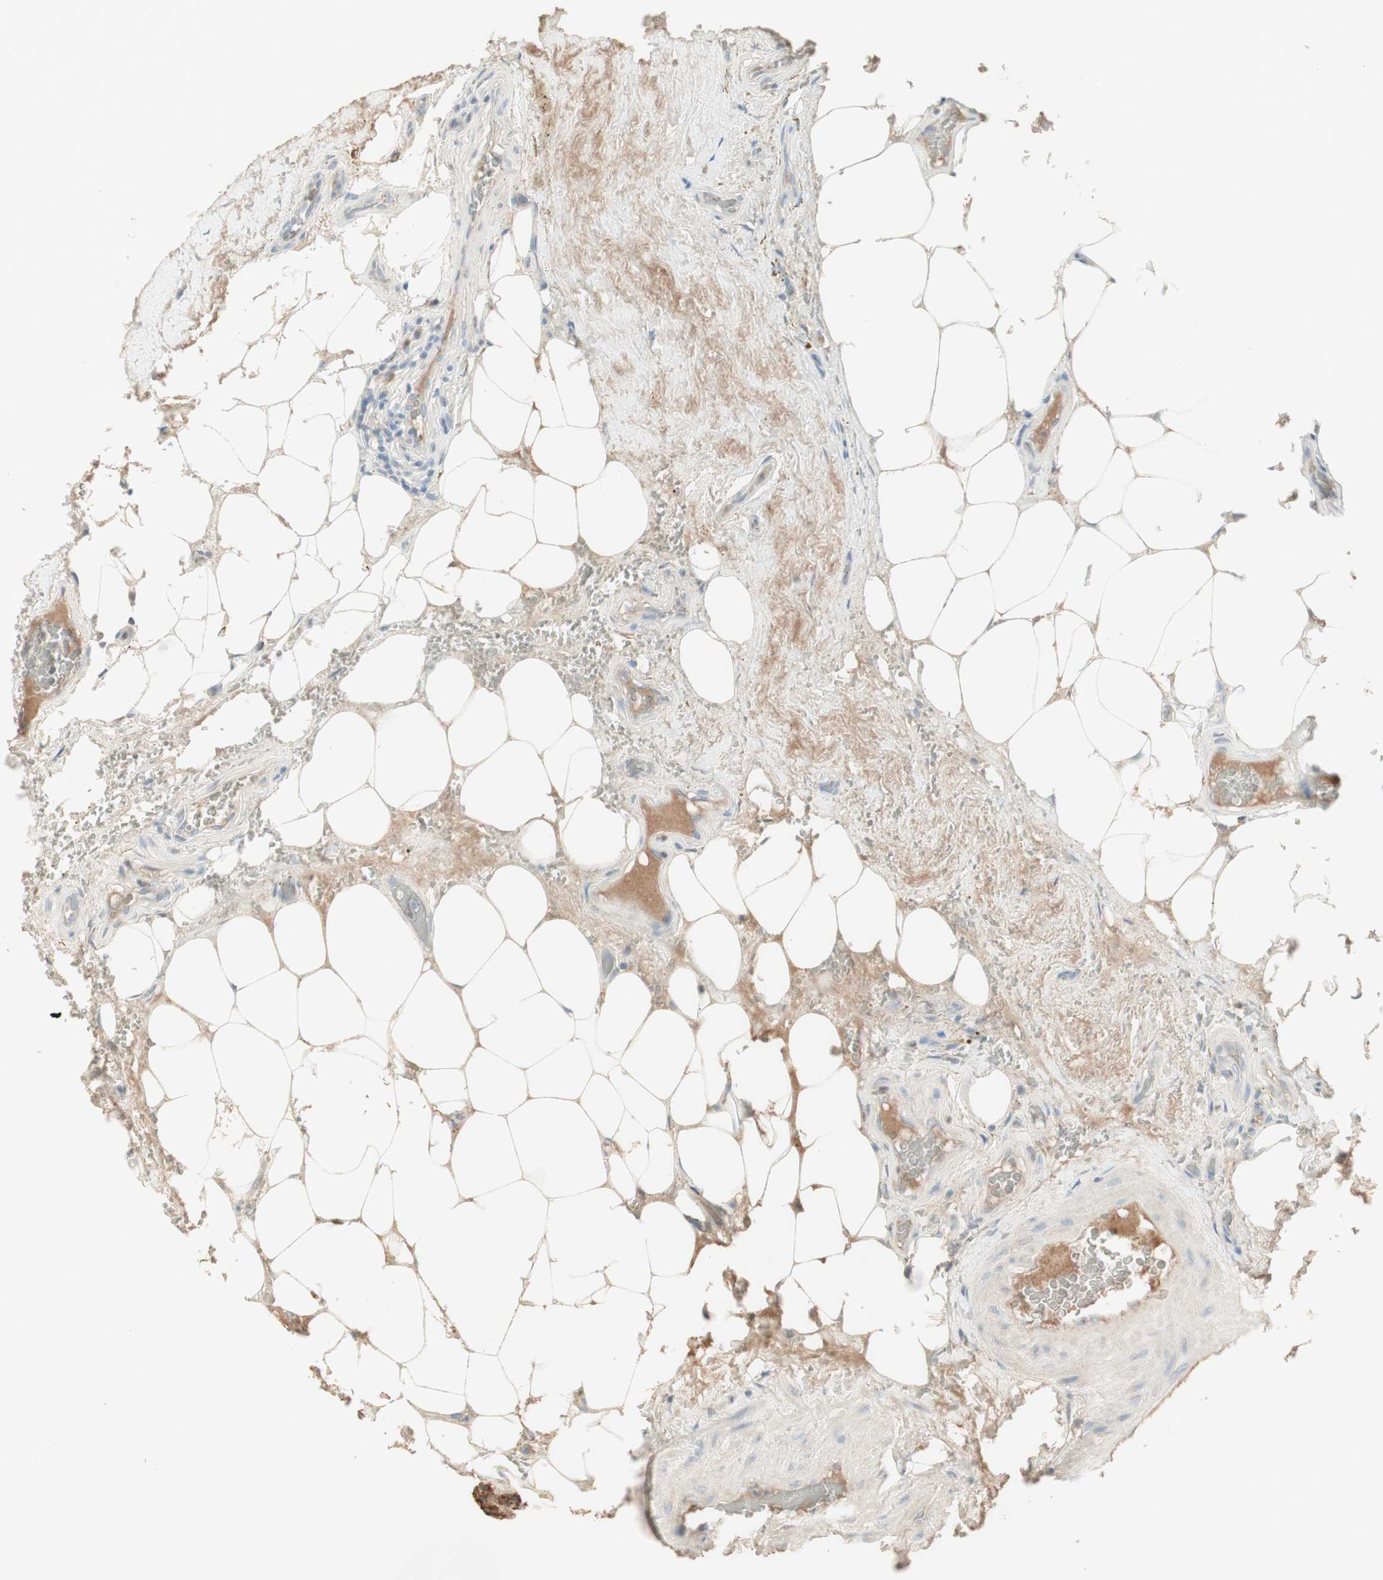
{"staining": {"intensity": "negative", "quantity": "none", "location": "none"}, "tissue": "thyroid cancer", "cell_type": "Tumor cells", "image_type": "cancer", "snomed": [{"axis": "morphology", "description": "Papillary adenocarcinoma, NOS"}, {"axis": "topography", "description": "Thyroid gland"}], "caption": "A high-resolution image shows IHC staining of papillary adenocarcinoma (thyroid), which demonstrates no significant staining in tumor cells.", "gene": "IFNG", "patient": {"sex": "male", "age": 77}}